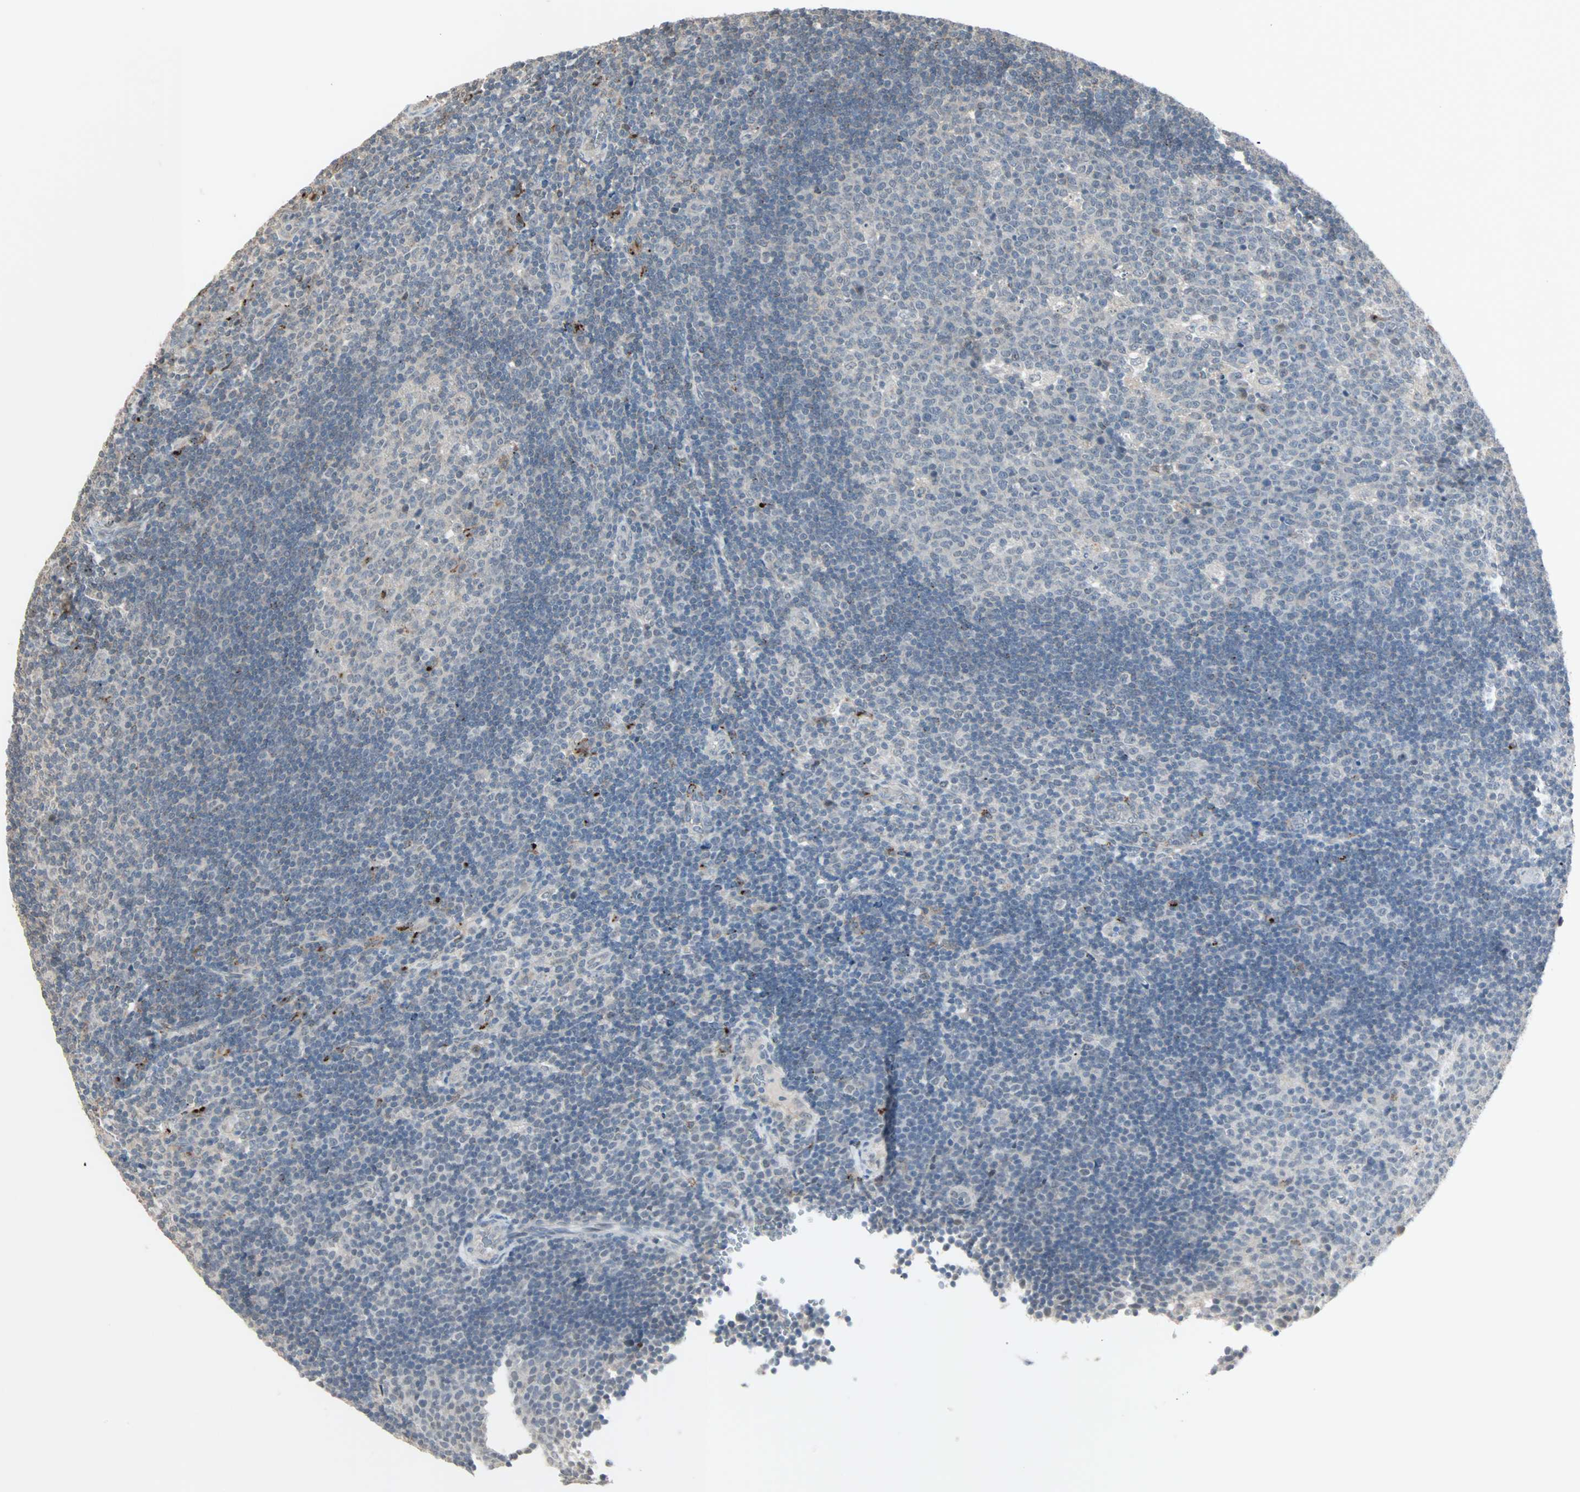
{"staining": {"intensity": "weak", "quantity": "<25%", "location": "cytoplasmic/membranous"}, "tissue": "lymph node", "cell_type": "Germinal center cells", "image_type": "normal", "snomed": [{"axis": "morphology", "description": "Normal tissue, NOS"}, {"axis": "topography", "description": "Lymph node"}, {"axis": "topography", "description": "Salivary gland"}], "caption": "IHC histopathology image of normal lymph node: lymph node stained with DAB (3,3'-diaminobenzidine) reveals no significant protein expression in germinal center cells.", "gene": "KDM4A", "patient": {"sex": "male", "age": 8}}